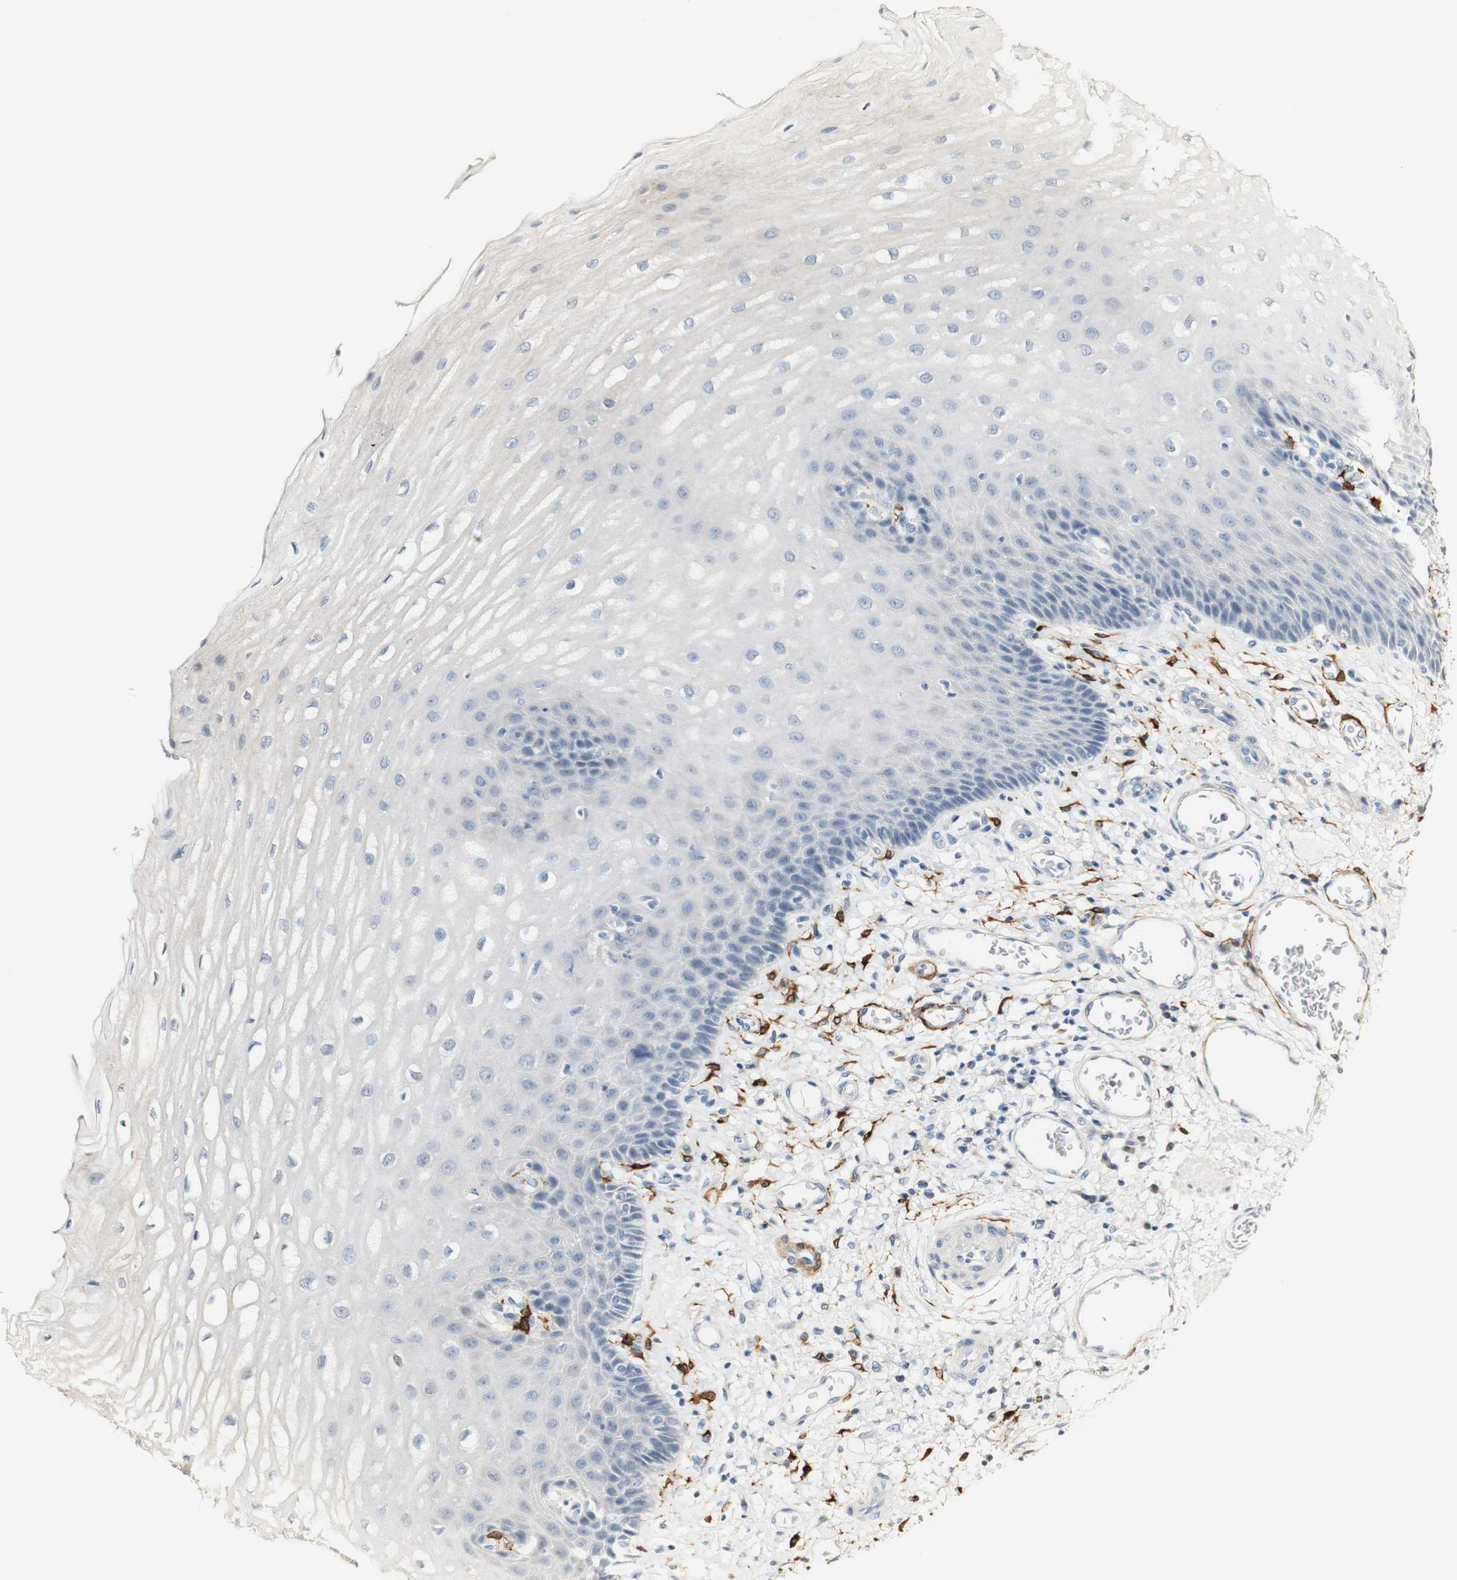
{"staining": {"intensity": "negative", "quantity": "none", "location": "none"}, "tissue": "esophagus", "cell_type": "Squamous epithelial cells", "image_type": "normal", "snomed": [{"axis": "morphology", "description": "Normal tissue, NOS"}, {"axis": "topography", "description": "Esophagus"}], "caption": "This is an IHC image of benign esophagus. There is no positivity in squamous epithelial cells.", "gene": "FMO3", "patient": {"sex": "male", "age": 54}}